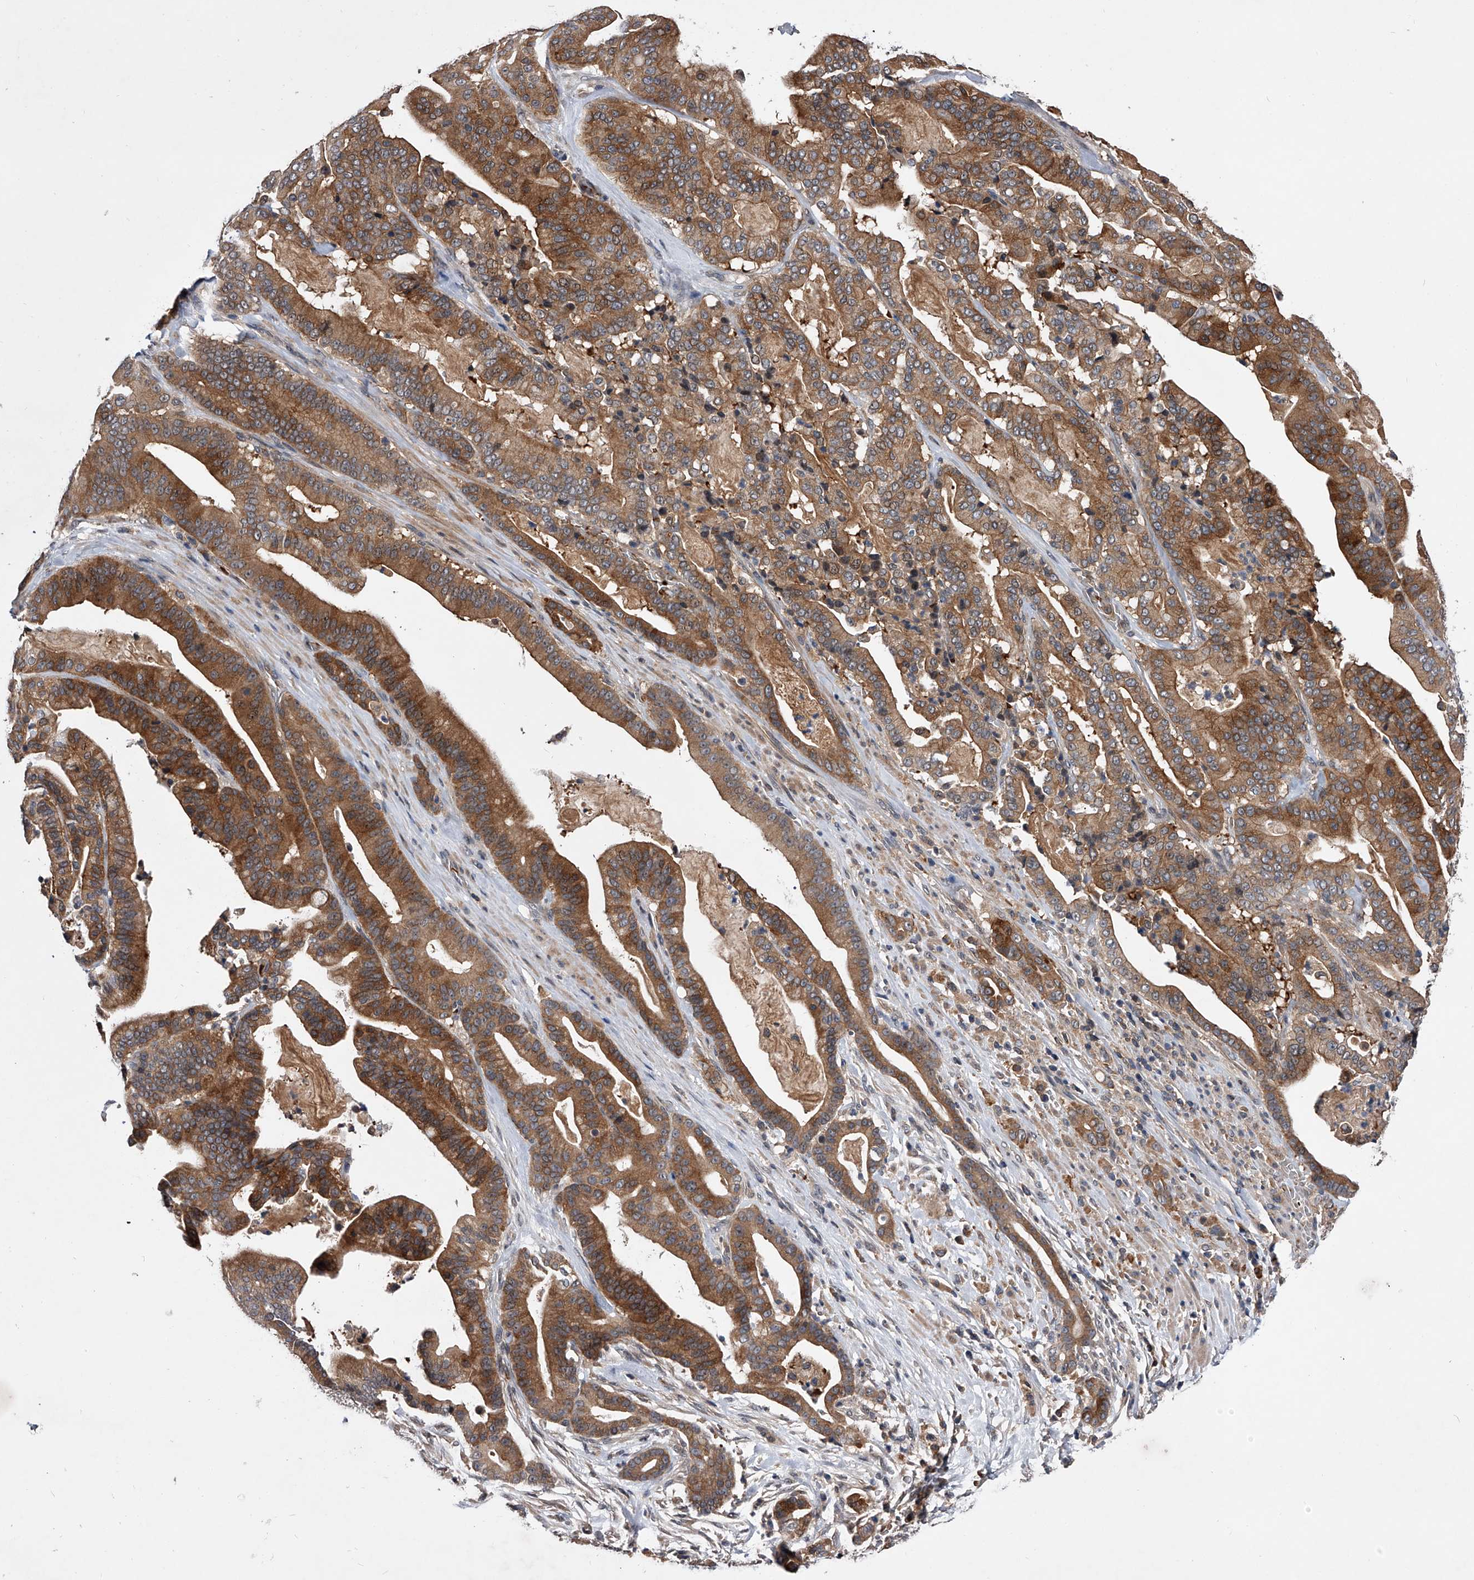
{"staining": {"intensity": "moderate", "quantity": ">75%", "location": "cytoplasmic/membranous"}, "tissue": "pancreatic cancer", "cell_type": "Tumor cells", "image_type": "cancer", "snomed": [{"axis": "morphology", "description": "Adenocarcinoma, NOS"}, {"axis": "topography", "description": "Pancreas"}], "caption": "A photomicrograph of human pancreatic cancer (adenocarcinoma) stained for a protein demonstrates moderate cytoplasmic/membranous brown staining in tumor cells. (Stains: DAB (3,3'-diaminobenzidine) in brown, nuclei in blue, Microscopy: brightfield microscopy at high magnification).", "gene": "ZNF30", "patient": {"sex": "male", "age": 63}}